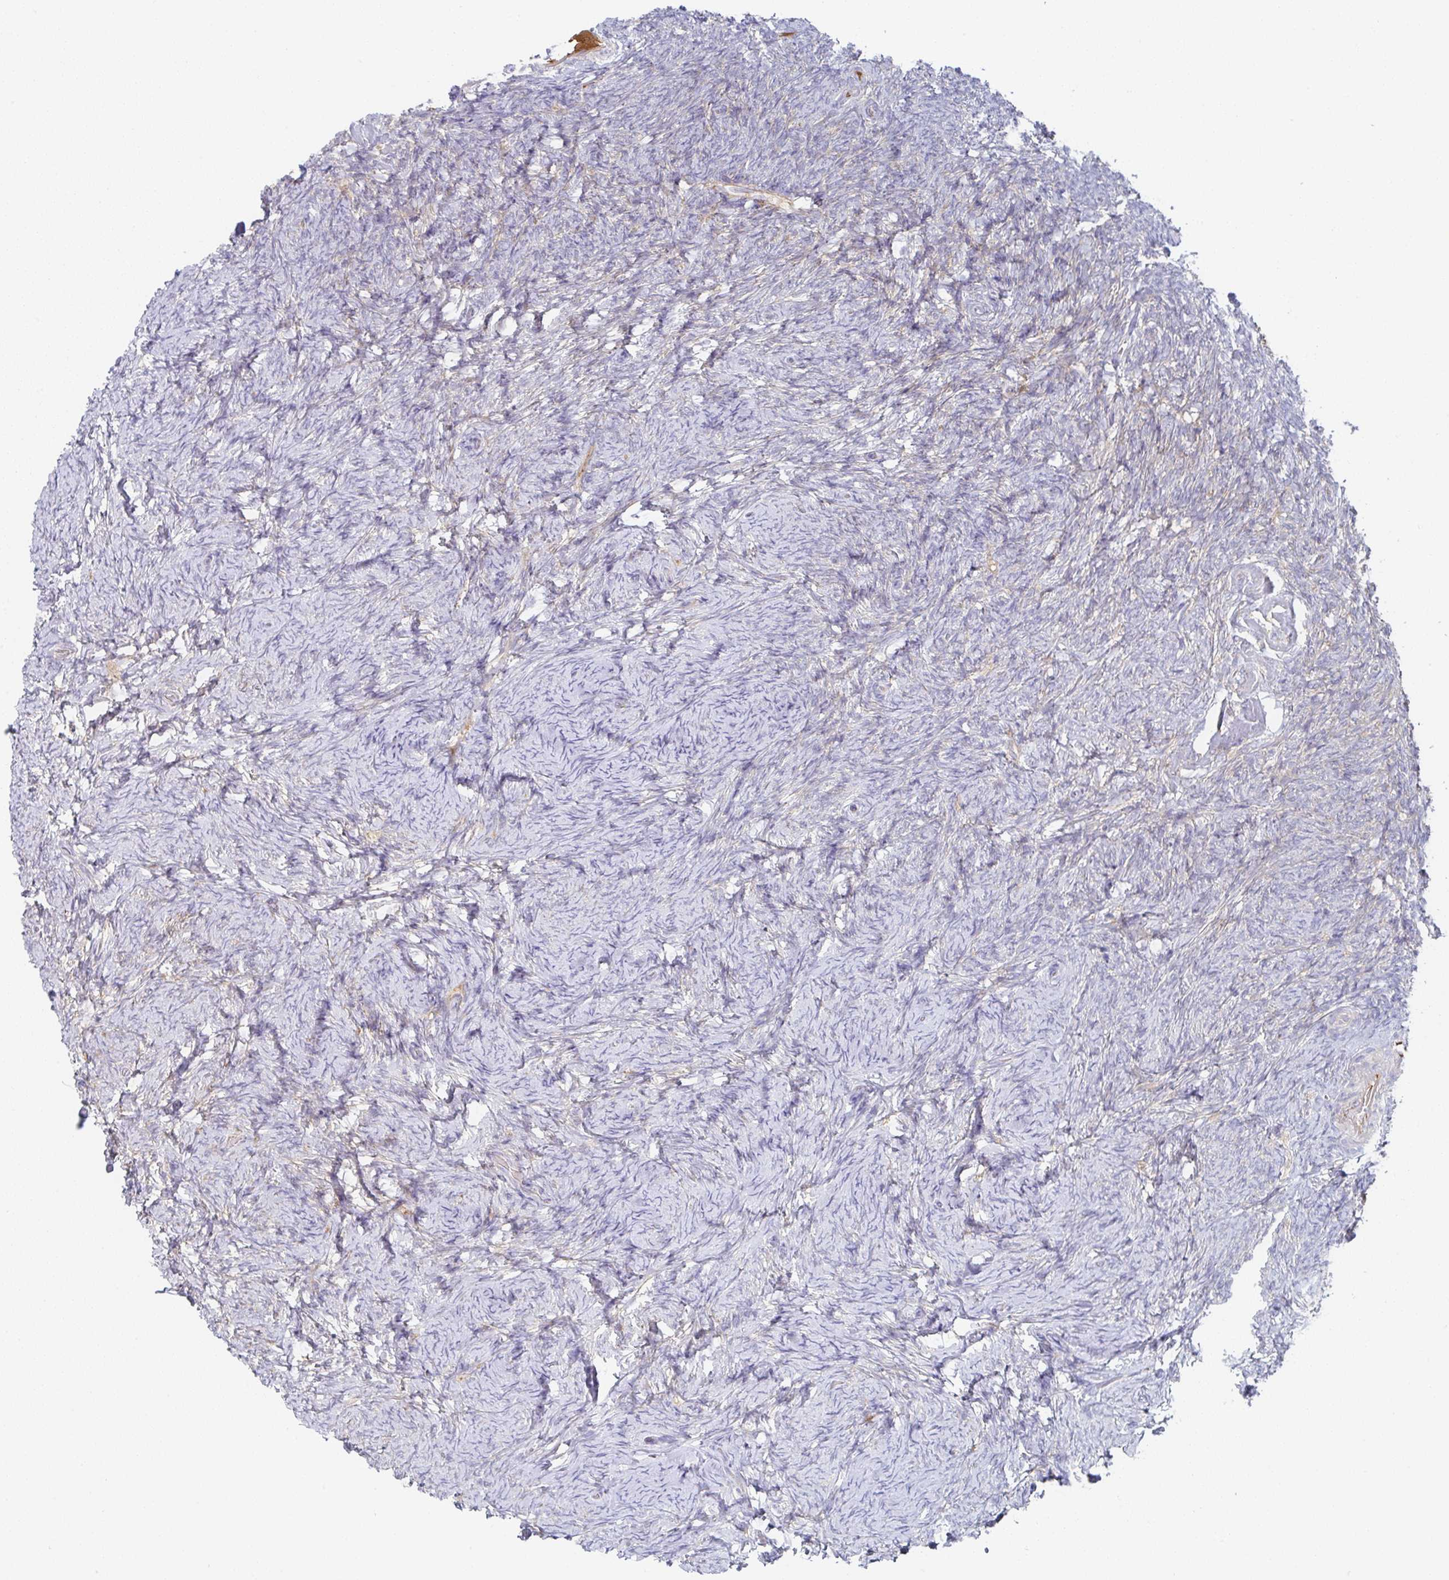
{"staining": {"intensity": "weak", "quantity": "<25%", "location": "cytoplasmic/membranous"}, "tissue": "ovary", "cell_type": "Ovarian stroma cells", "image_type": "normal", "snomed": [{"axis": "morphology", "description": "Normal tissue, NOS"}, {"axis": "topography", "description": "Ovary"}], "caption": "Human ovary stained for a protein using IHC demonstrates no expression in ovarian stroma cells.", "gene": "AMPD2", "patient": {"sex": "female", "age": 34}}